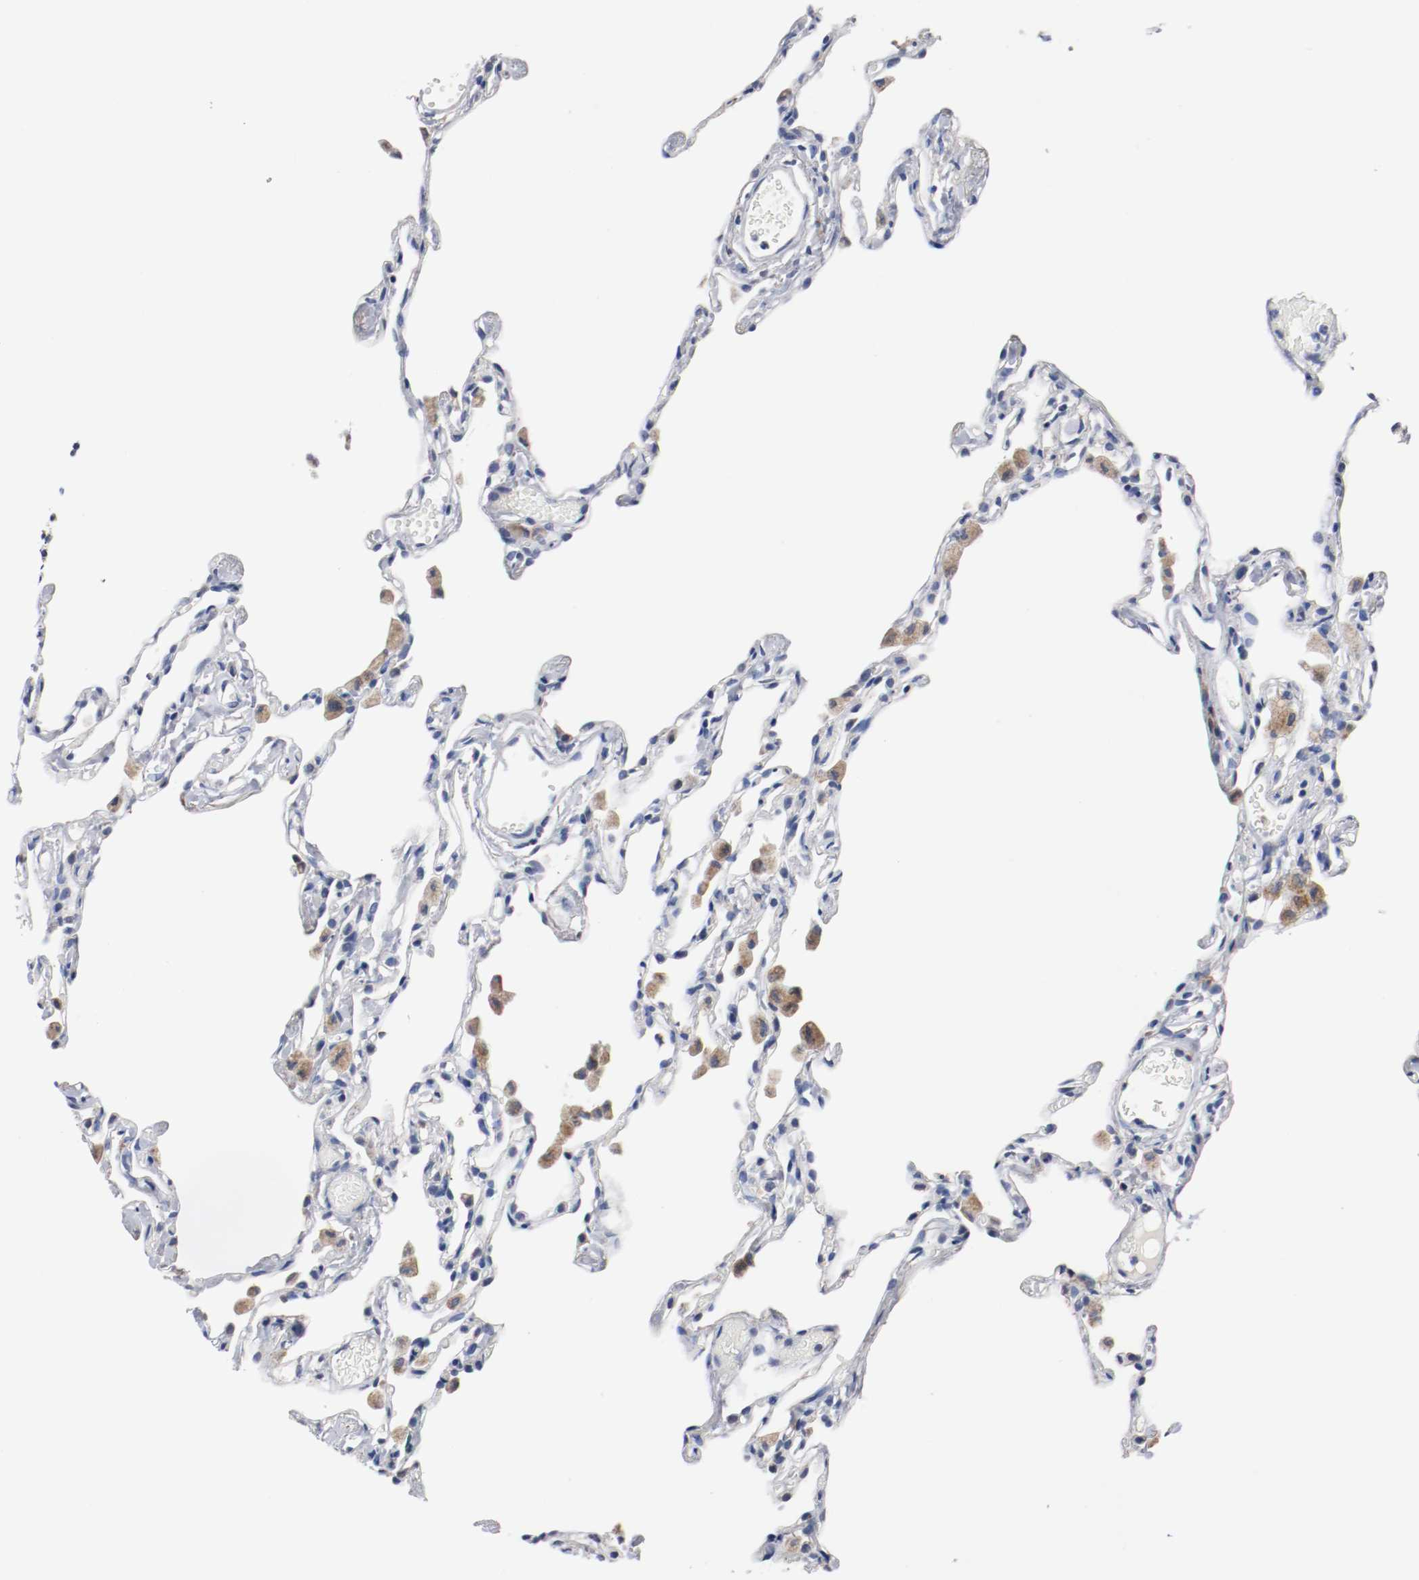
{"staining": {"intensity": "negative", "quantity": "none", "location": "none"}, "tissue": "lung", "cell_type": "Alveolar cells", "image_type": "normal", "snomed": [{"axis": "morphology", "description": "Normal tissue, NOS"}, {"axis": "topography", "description": "Lung"}], "caption": "A high-resolution histopathology image shows IHC staining of unremarkable lung, which demonstrates no significant expression in alveolar cells. (Brightfield microscopy of DAB (3,3'-diaminobenzidine) IHC at high magnification).", "gene": "TUBD1", "patient": {"sex": "female", "age": 49}}